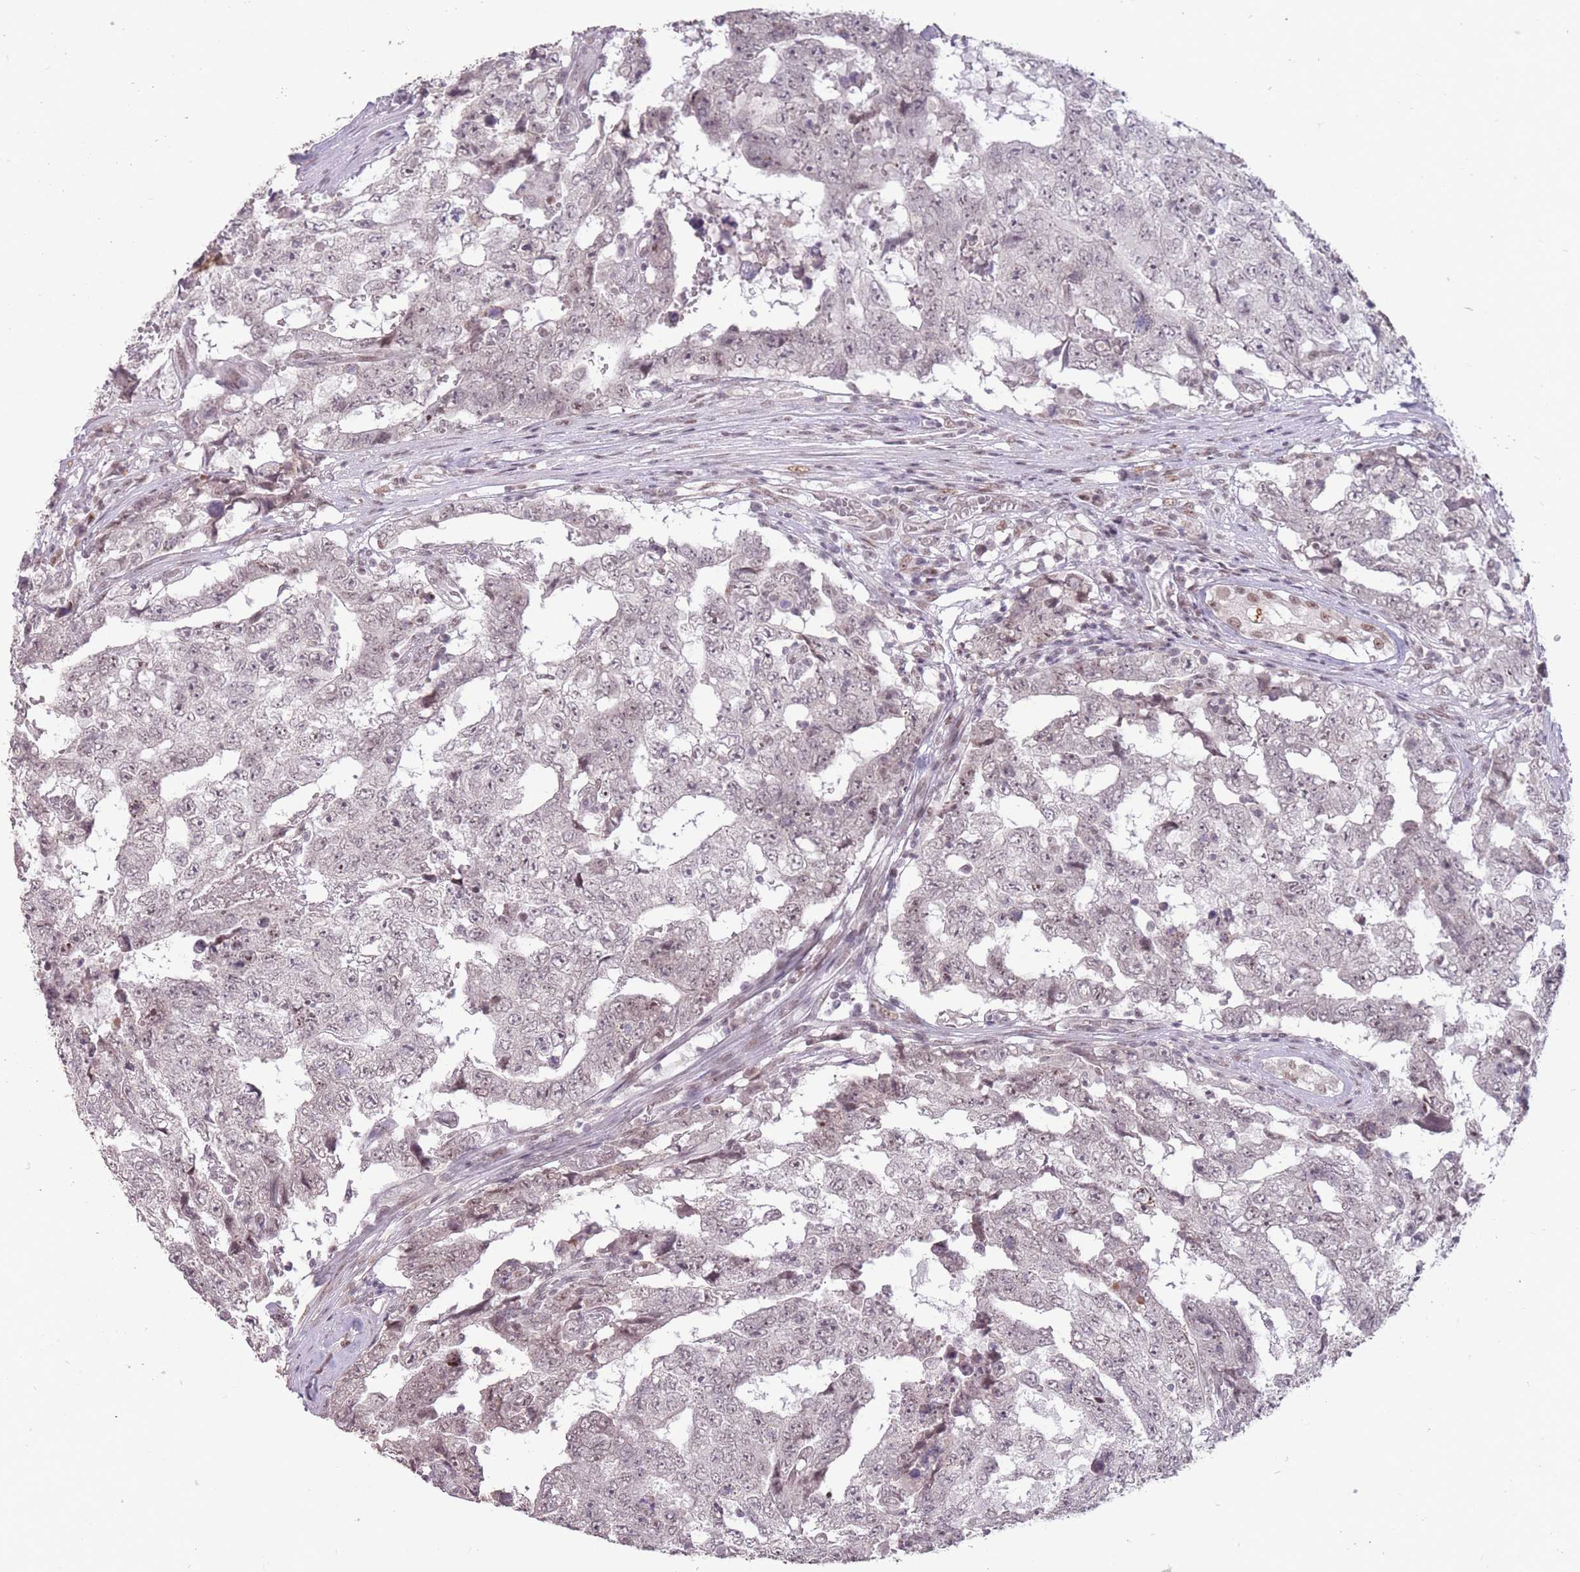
{"staining": {"intensity": "weak", "quantity": "<25%", "location": "nuclear"}, "tissue": "testis cancer", "cell_type": "Tumor cells", "image_type": "cancer", "snomed": [{"axis": "morphology", "description": "Carcinoma, Embryonal, NOS"}, {"axis": "topography", "description": "Testis"}], "caption": "High power microscopy image of an IHC micrograph of testis cancer (embryonal carcinoma), revealing no significant positivity in tumor cells.", "gene": "HNRNPUL1", "patient": {"sex": "male", "age": 25}}